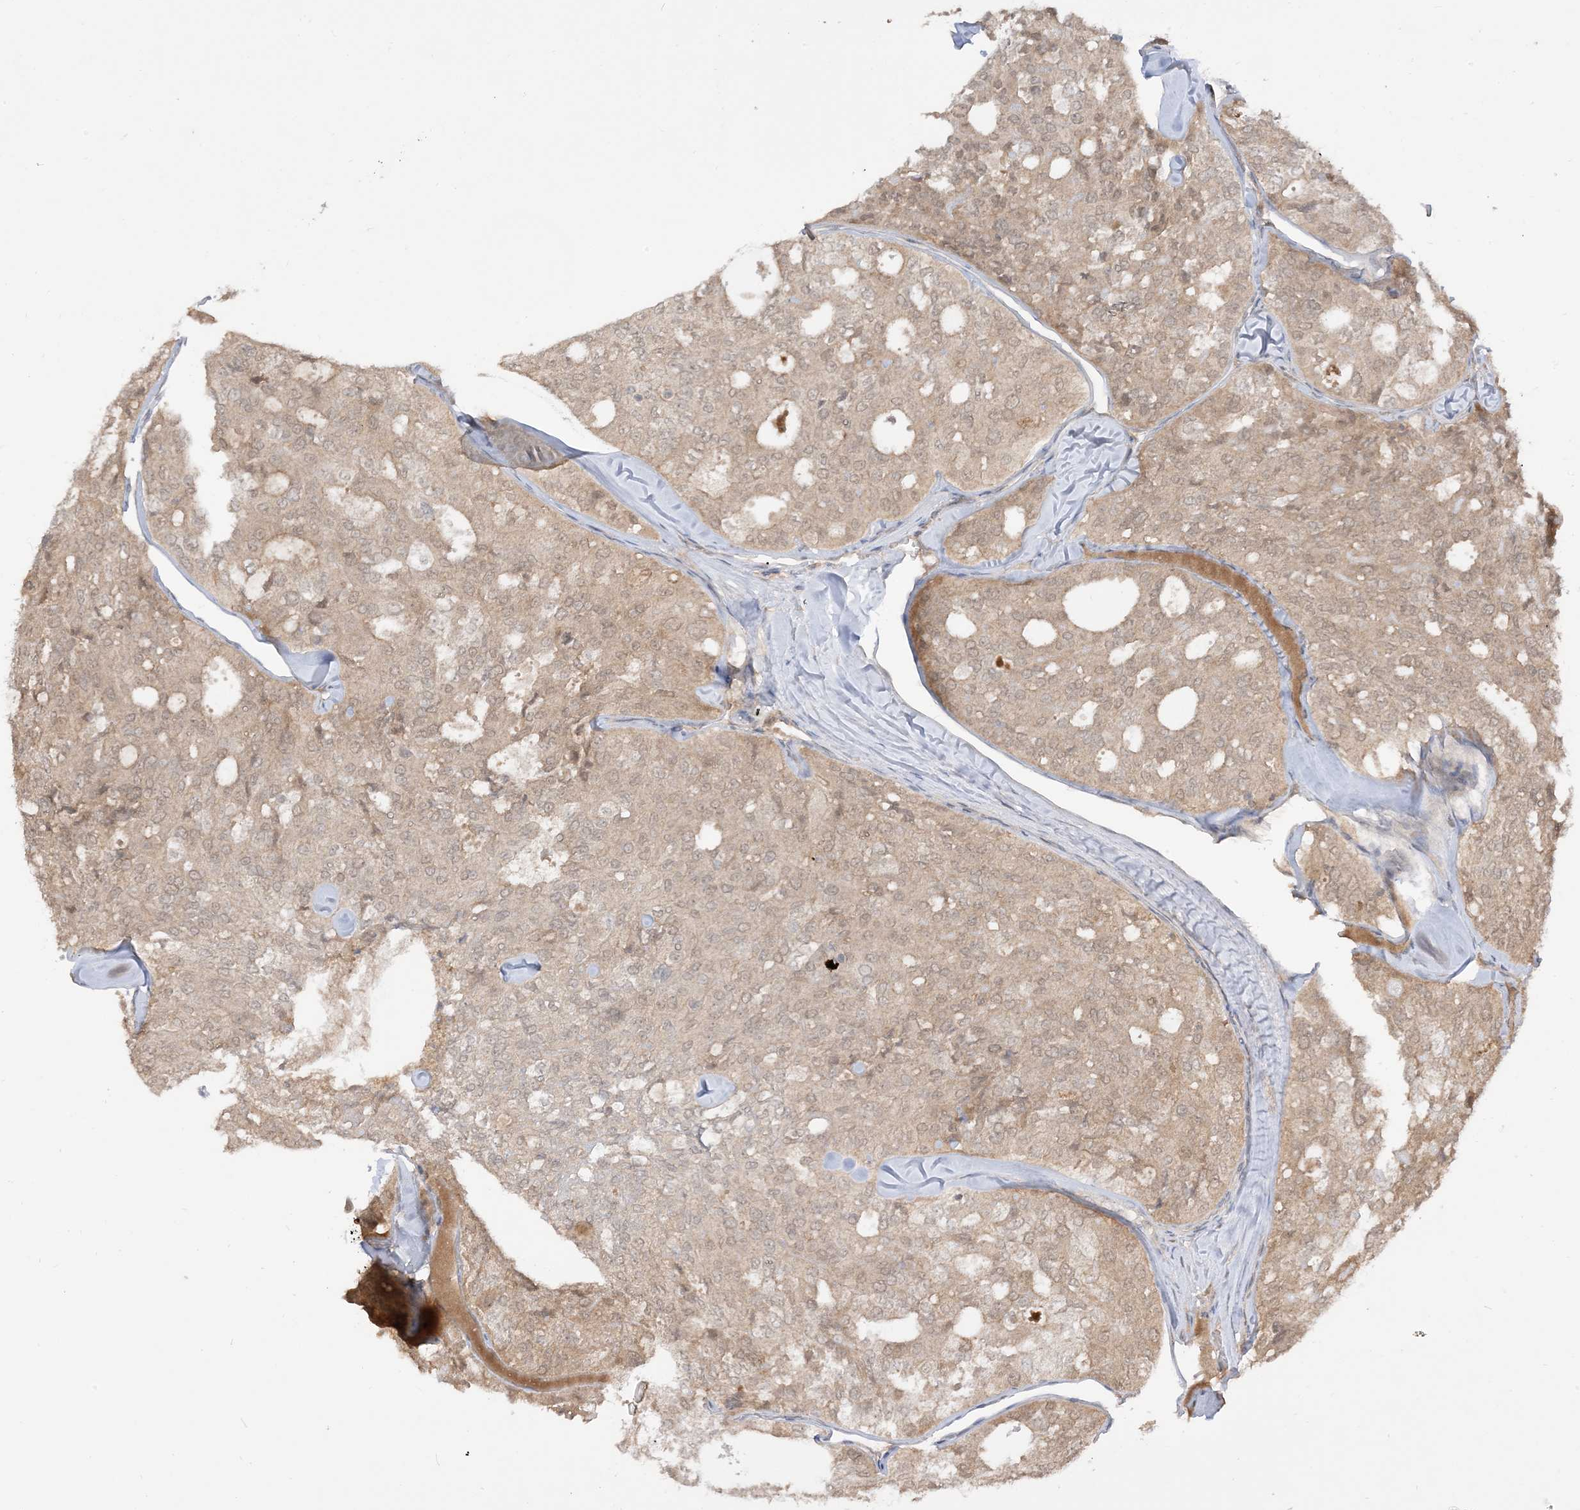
{"staining": {"intensity": "weak", "quantity": "25%-75%", "location": "cytoplasmic/membranous"}, "tissue": "thyroid cancer", "cell_type": "Tumor cells", "image_type": "cancer", "snomed": [{"axis": "morphology", "description": "Follicular adenoma carcinoma, NOS"}, {"axis": "topography", "description": "Thyroid gland"}], "caption": "An IHC histopathology image of neoplastic tissue is shown. Protein staining in brown shows weak cytoplasmic/membranous positivity in follicular adenoma carcinoma (thyroid) within tumor cells.", "gene": "TBCC", "patient": {"sex": "male", "age": 75}}